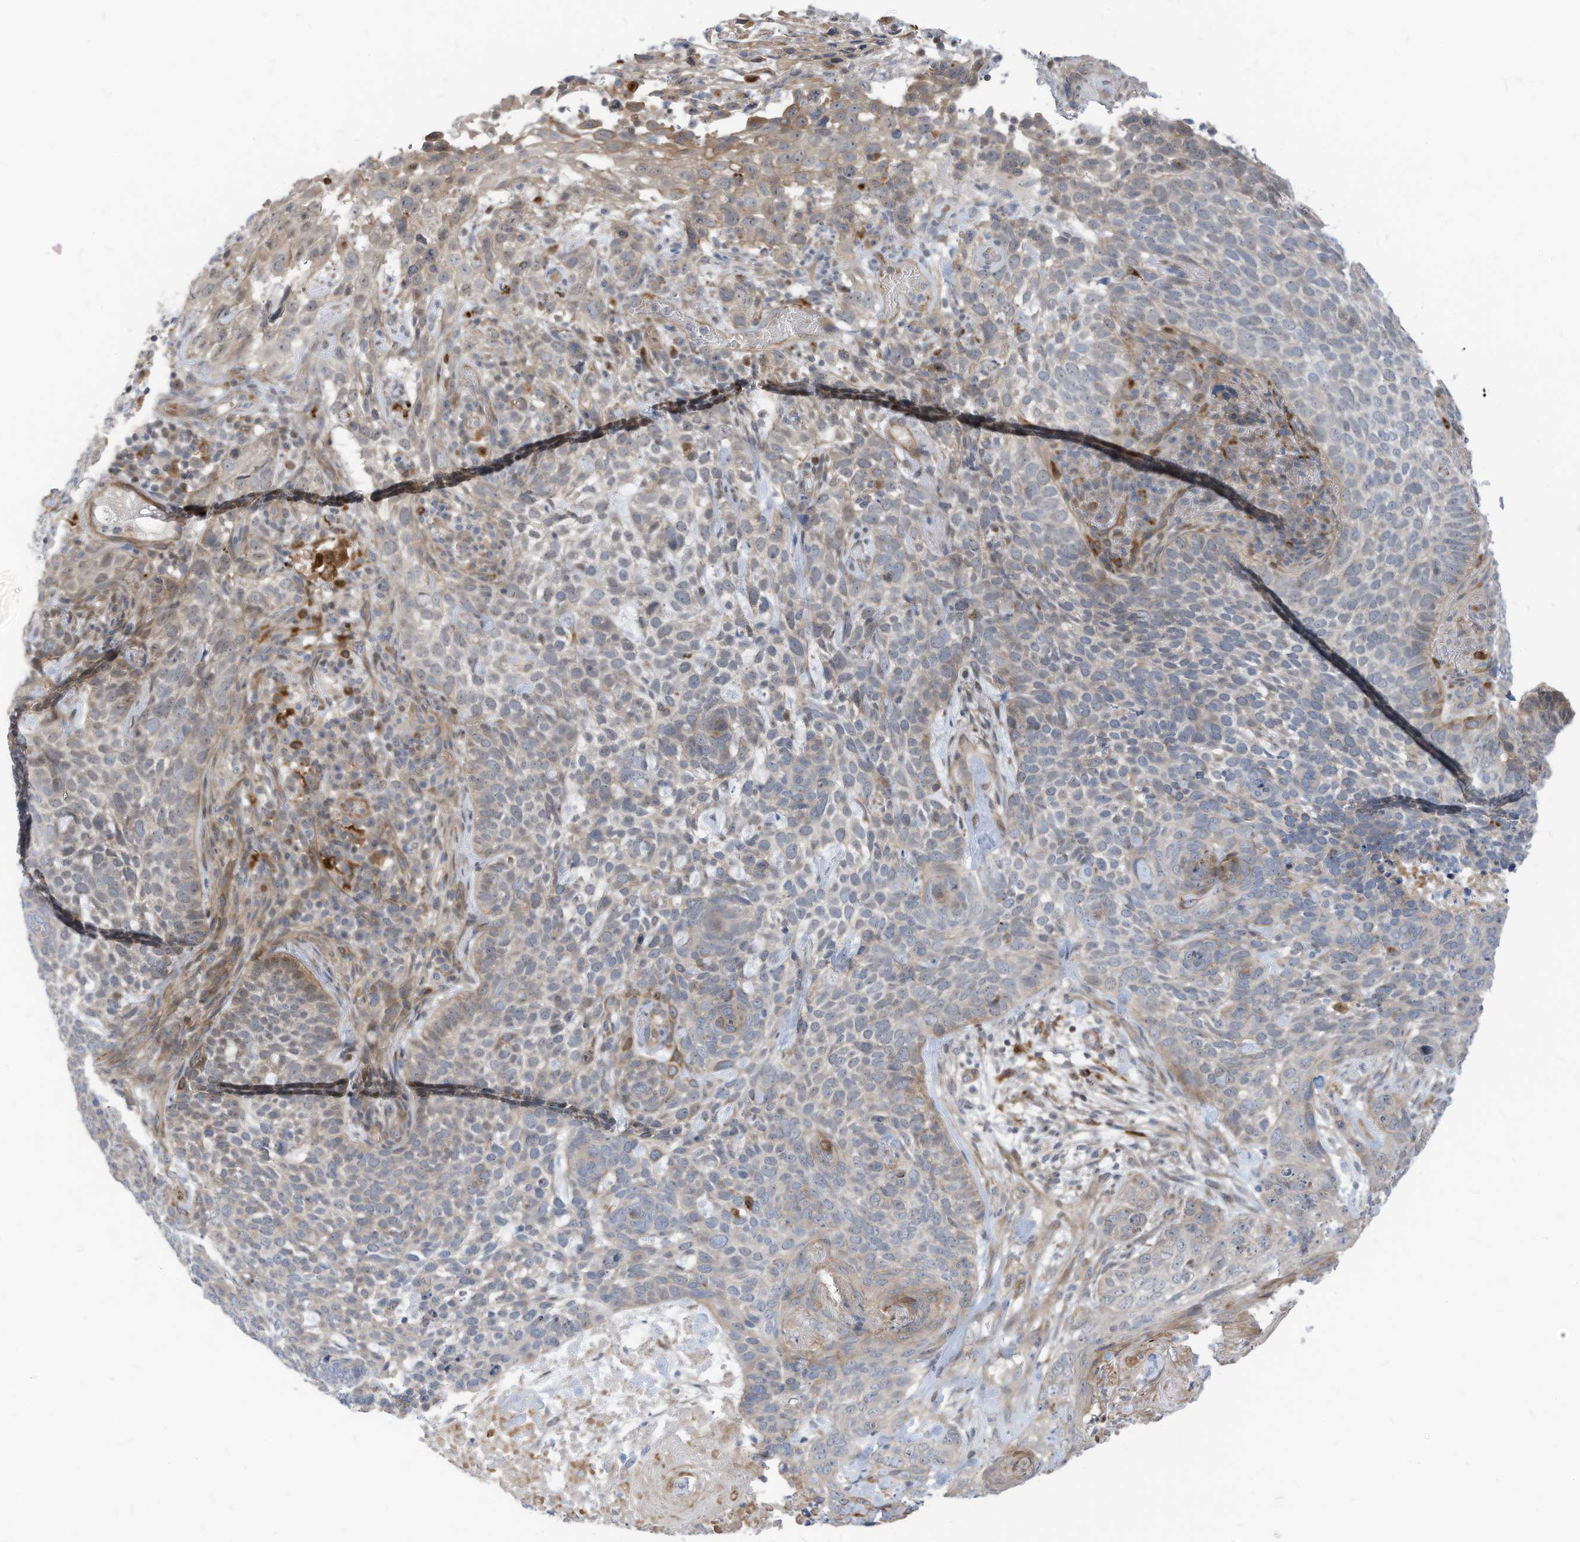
{"staining": {"intensity": "weak", "quantity": "<25%", "location": "cytoplasmic/membranous"}, "tissue": "skin cancer", "cell_type": "Tumor cells", "image_type": "cancer", "snomed": [{"axis": "morphology", "description": "Basal cell carcinoma"}, {"axis": "topography", "description": "Skin"}], "caption": "Micrograph shows no protein staining in tumor cells of skin cancer tissue.", "gene": "GPATCH3", "patient": {"sex": "female", "age": 64}}